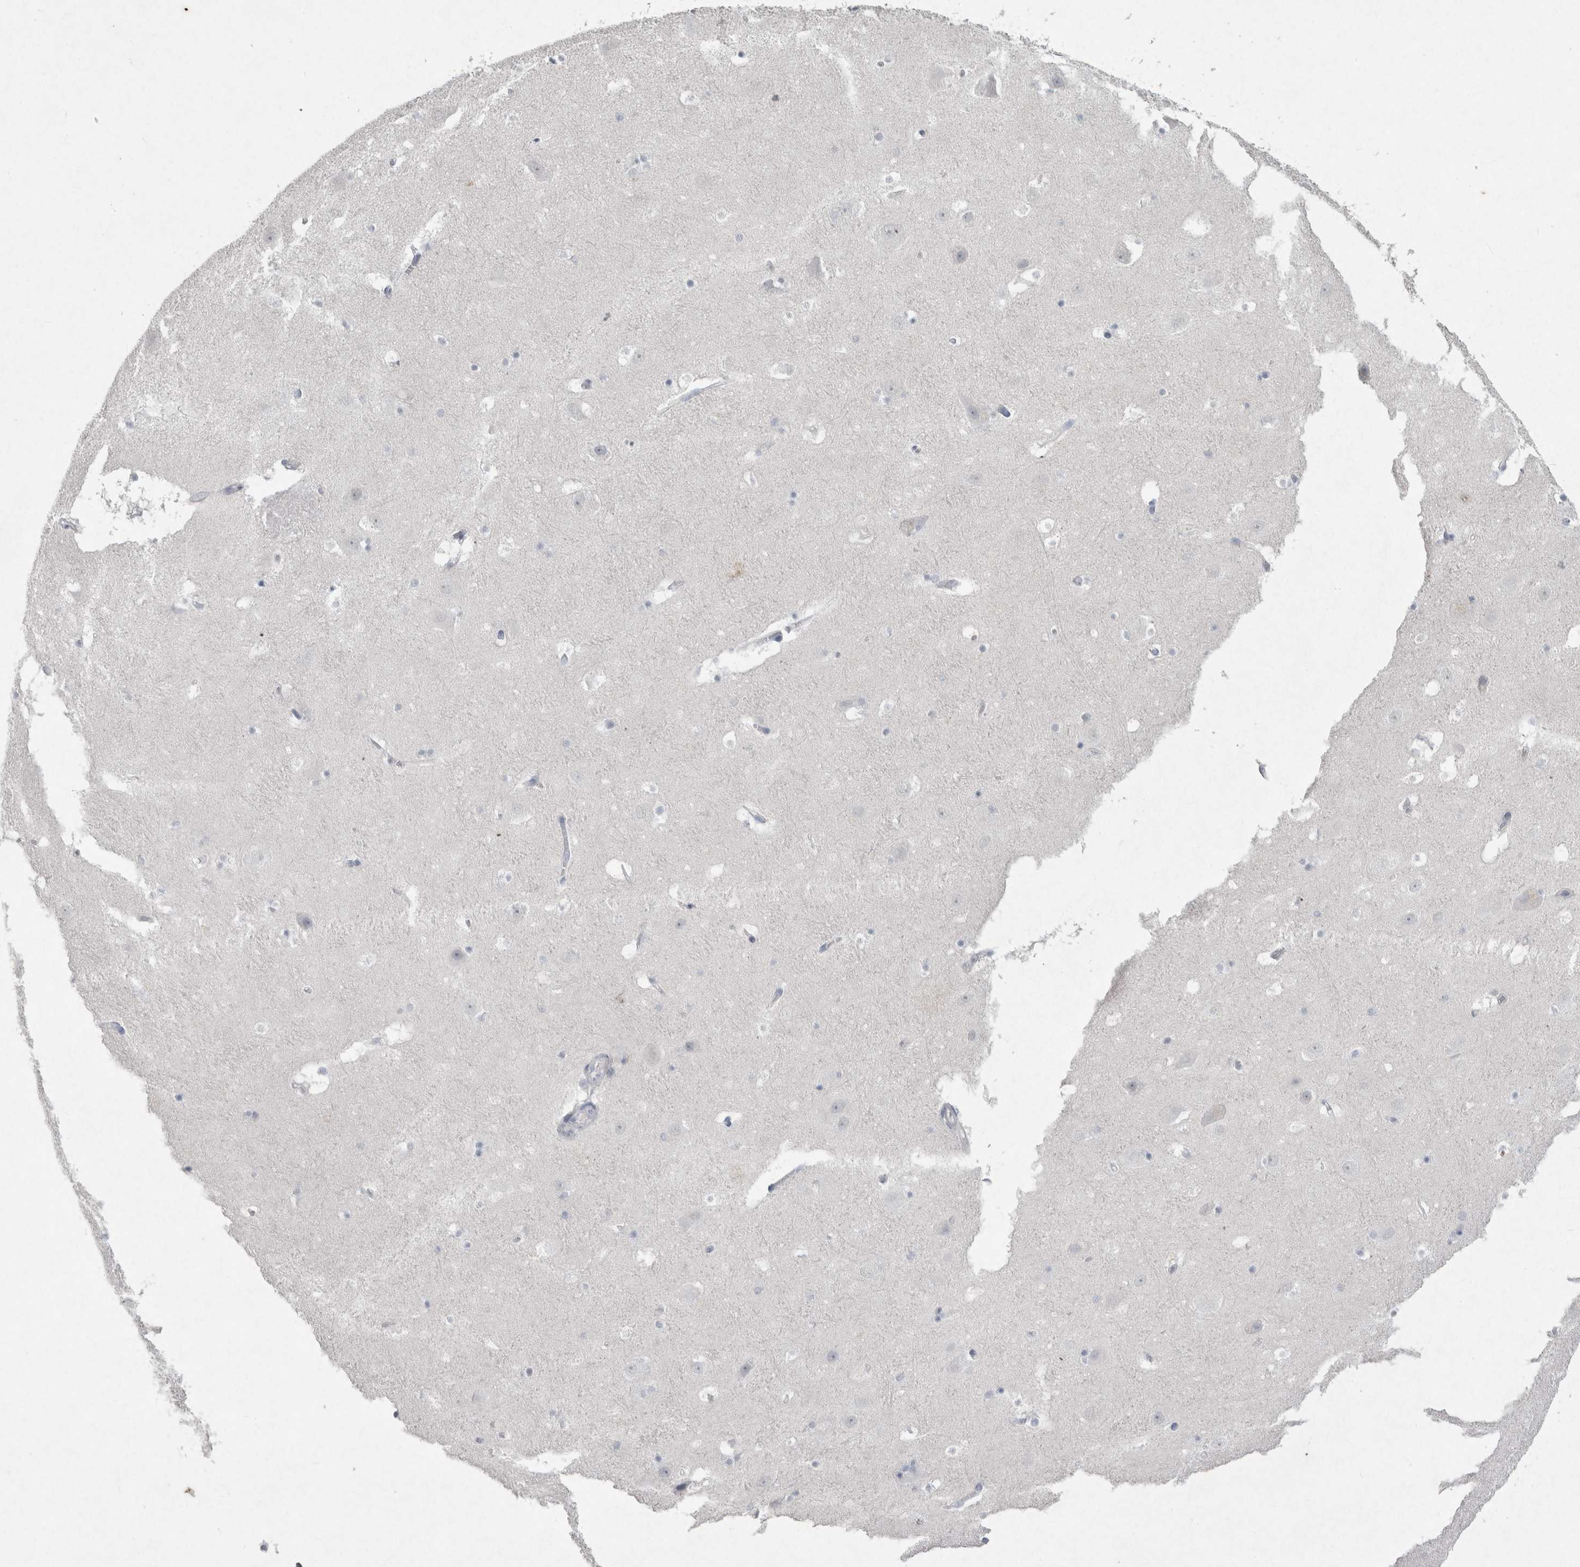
{"staining": {"intensity": "negative", "quantity": "none", "location": "none"}, "tissue": "hippocampus", "cell_type": "Glial cells", "image_type": "normal", "snomed": [{"axis": "morphology", "description": "Normal tissue, NOS"}, {"axis": "topography", "description": "Hippocampus"}], "caption": "Normal hippocampus was stained to show a protein in brown. There is no significant expression in glial cells. (DAB (3,3'-diaminobenzidine) immunohistochemistry (IHC) with hematoxylin counter stain).", "gene": "PDX1", "patient": {"sex": "male", "age": 45}}